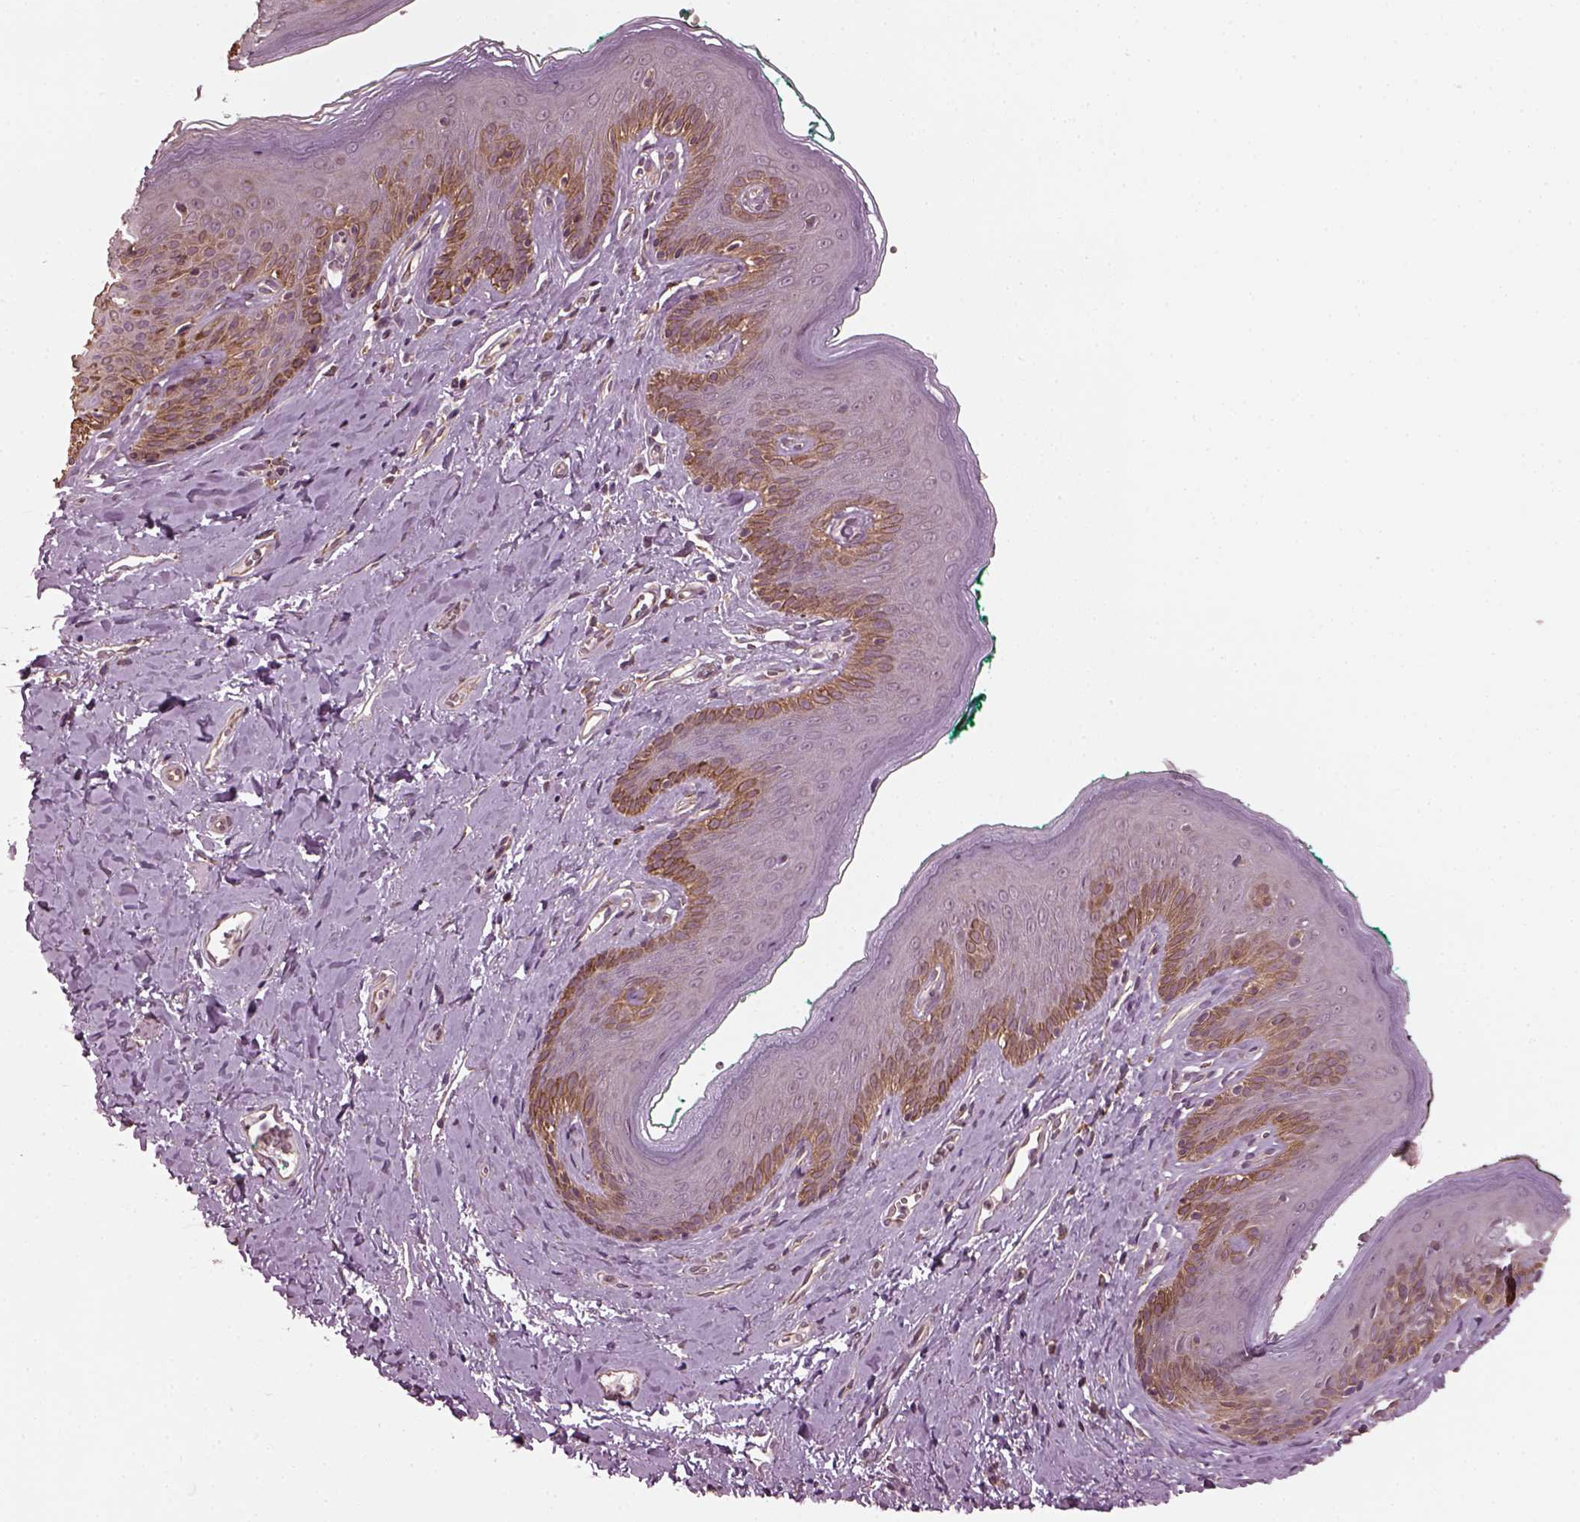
{"staining": {"intensity": "moderate", "quantity": "<25%", "location": "cytoplasmic/membranous,nuclear"}, "tissue": "skin", "cell_type": "Epidermal cells", "image_type": "normal", "snomed": [{"axis": "morphology", "description": "Normal tissue, NOS"}, {"axis": "topography", "description": "Vulva"}], "caption": "A brown stain shows moderate cytoplasmic/membranous,nuclear positivity of a protein in epidermal cells of unremarkable human skin.", "gene": "RUFY3", "patient": {"sex": "female", "age": 66}}